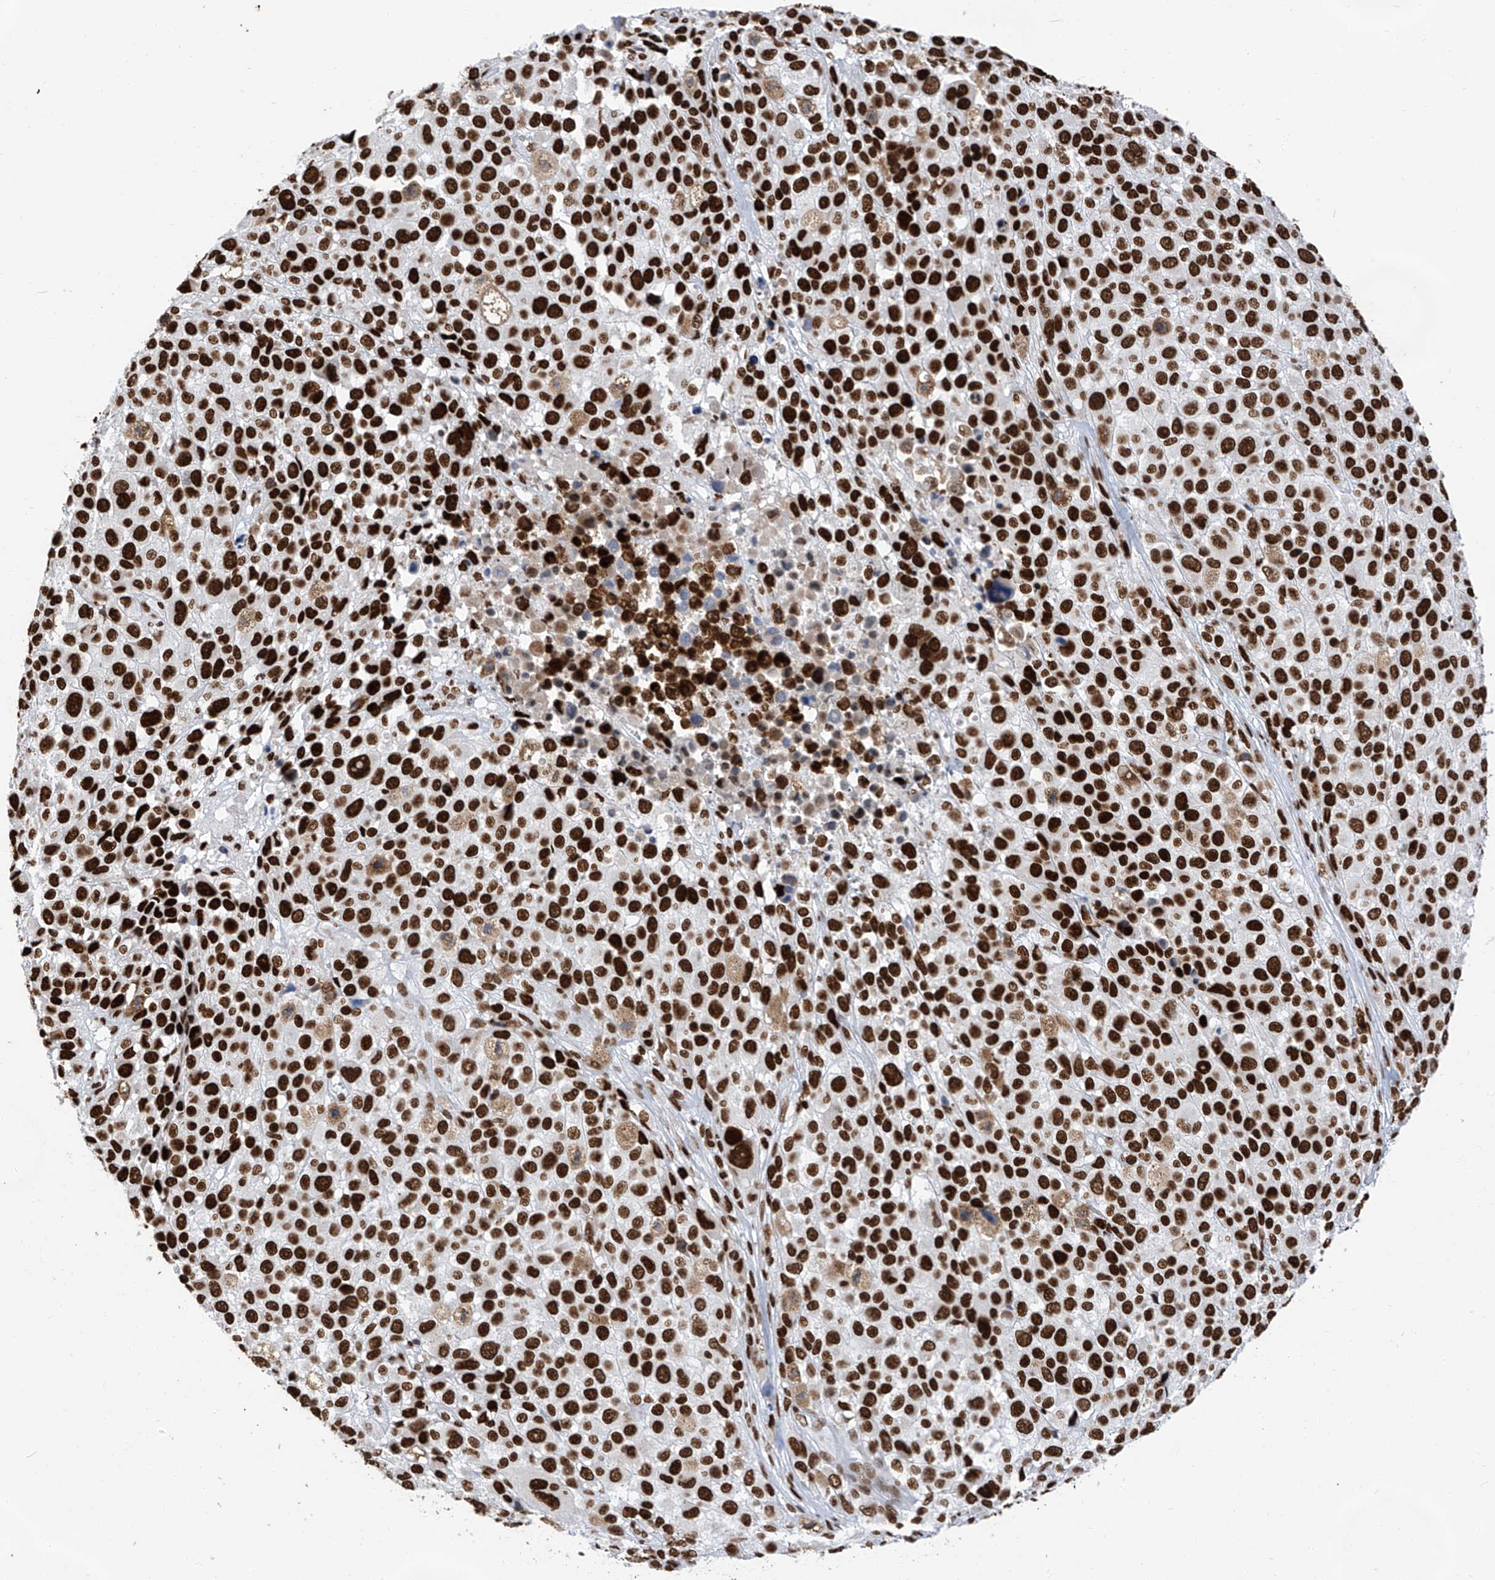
{"staining": {"intensity": "strong", "quantity": ">75%", "location": "nuclear"}, "tissue": "melanoma", "cell_type": "Tumor cells", "image_type": "cancer", "snomed": [{"axis": "morphology", "description": "Malignant melanoma, NOS"}, {"axis": "topography", "description": "Skin of trunk"}], "caption": "A histopathology image of melanoma stained for a protein demonstrates strong nuclear brown staining in tumor cells.", "gene": "KHSRP", "patient": {"sex": "male", "age": 71}}